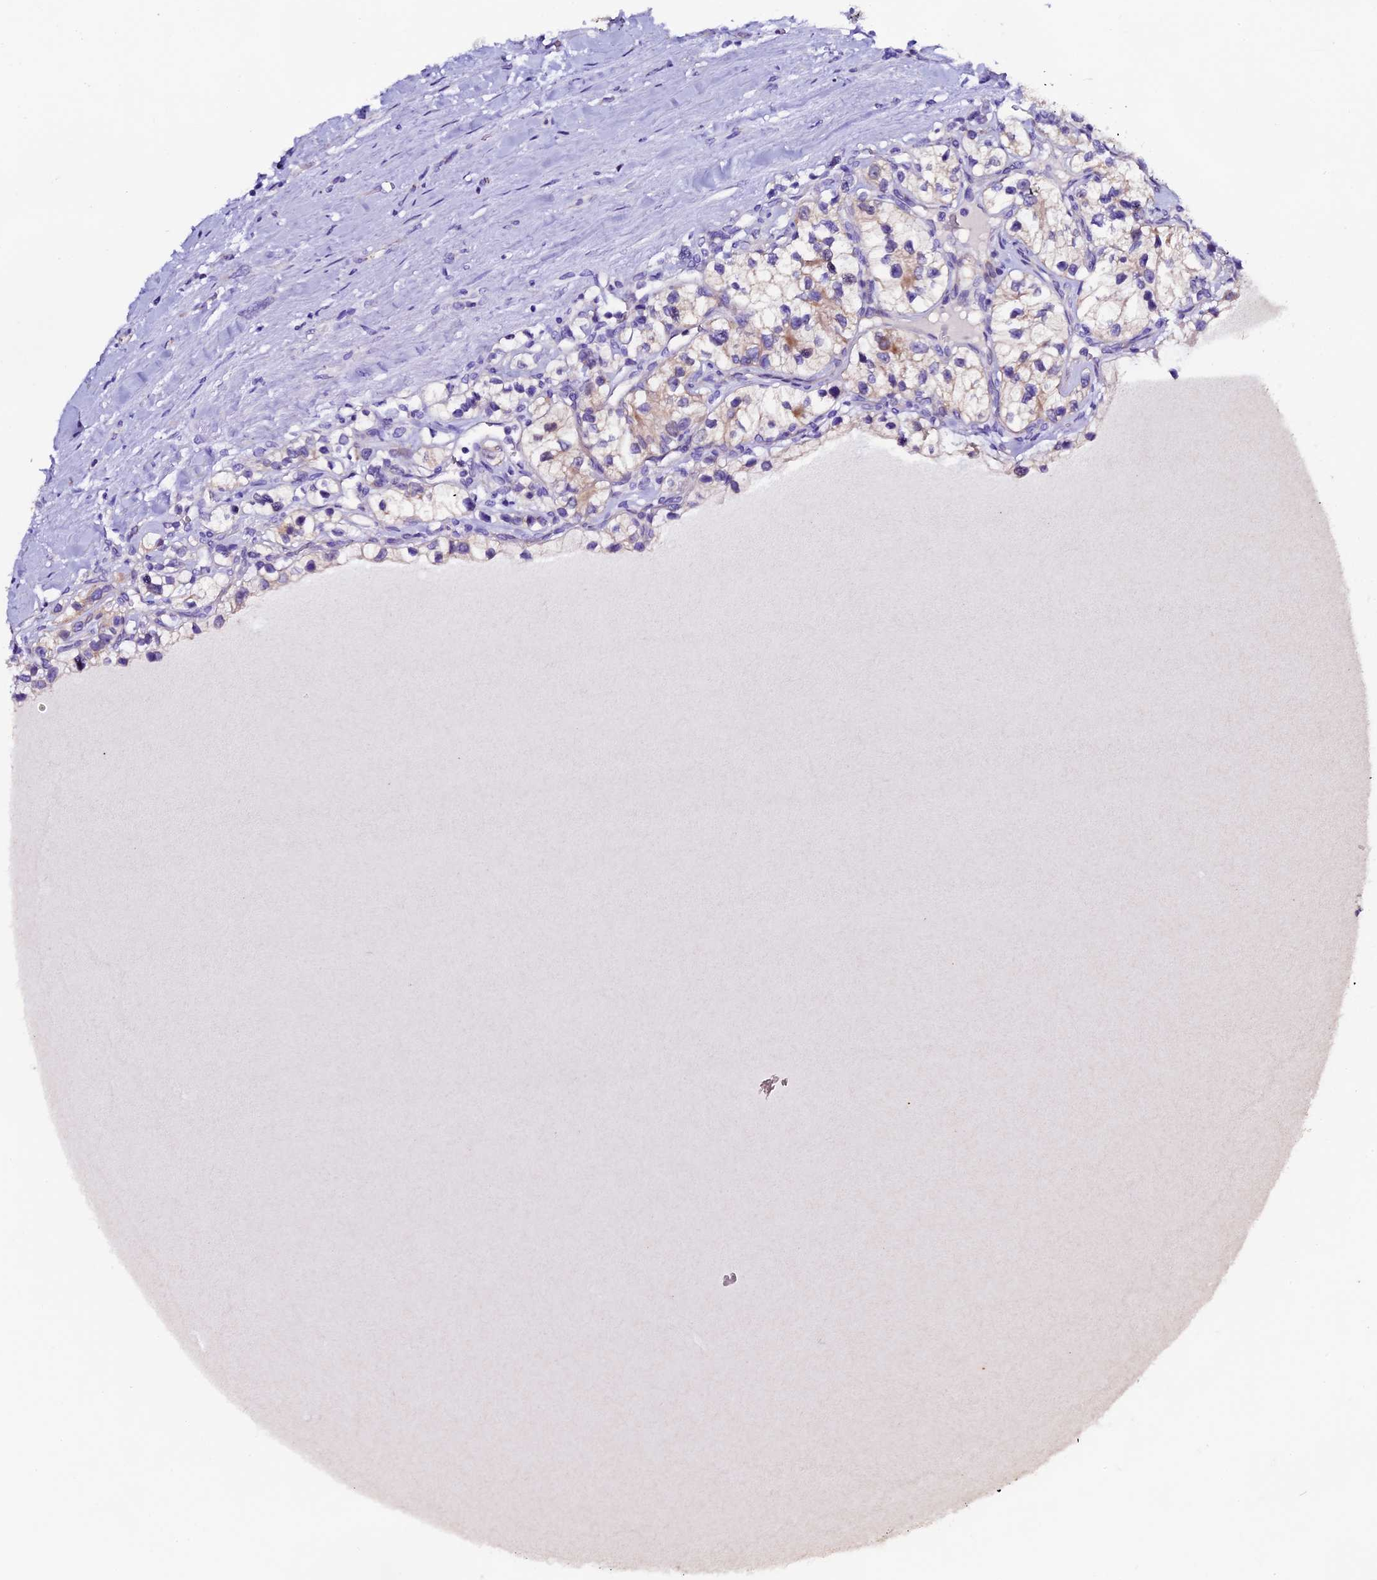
{"staining": {"intensity": "moderate", "quantity": "<25%", "location": "cytoplasmic/membranous"}, "tissue": "renal cancer", "cell_type": "Tumor cells", "image_type": "cancer", "snomed": [{"axis": "morphology", "description": "Adenocarcinoma, NOS"}, {"axis": "topography", "description": "Kidney"}], "caption": "Moderate cytoplasmic/membranous positivity is seen in approximately <25% of tumor cells in adenocarcinoma (renal). The protein is shown in brown color, while the nuclei are stained blue.", "gene": "FBXW9", "patient": {"sex": "female", "age": 57}}